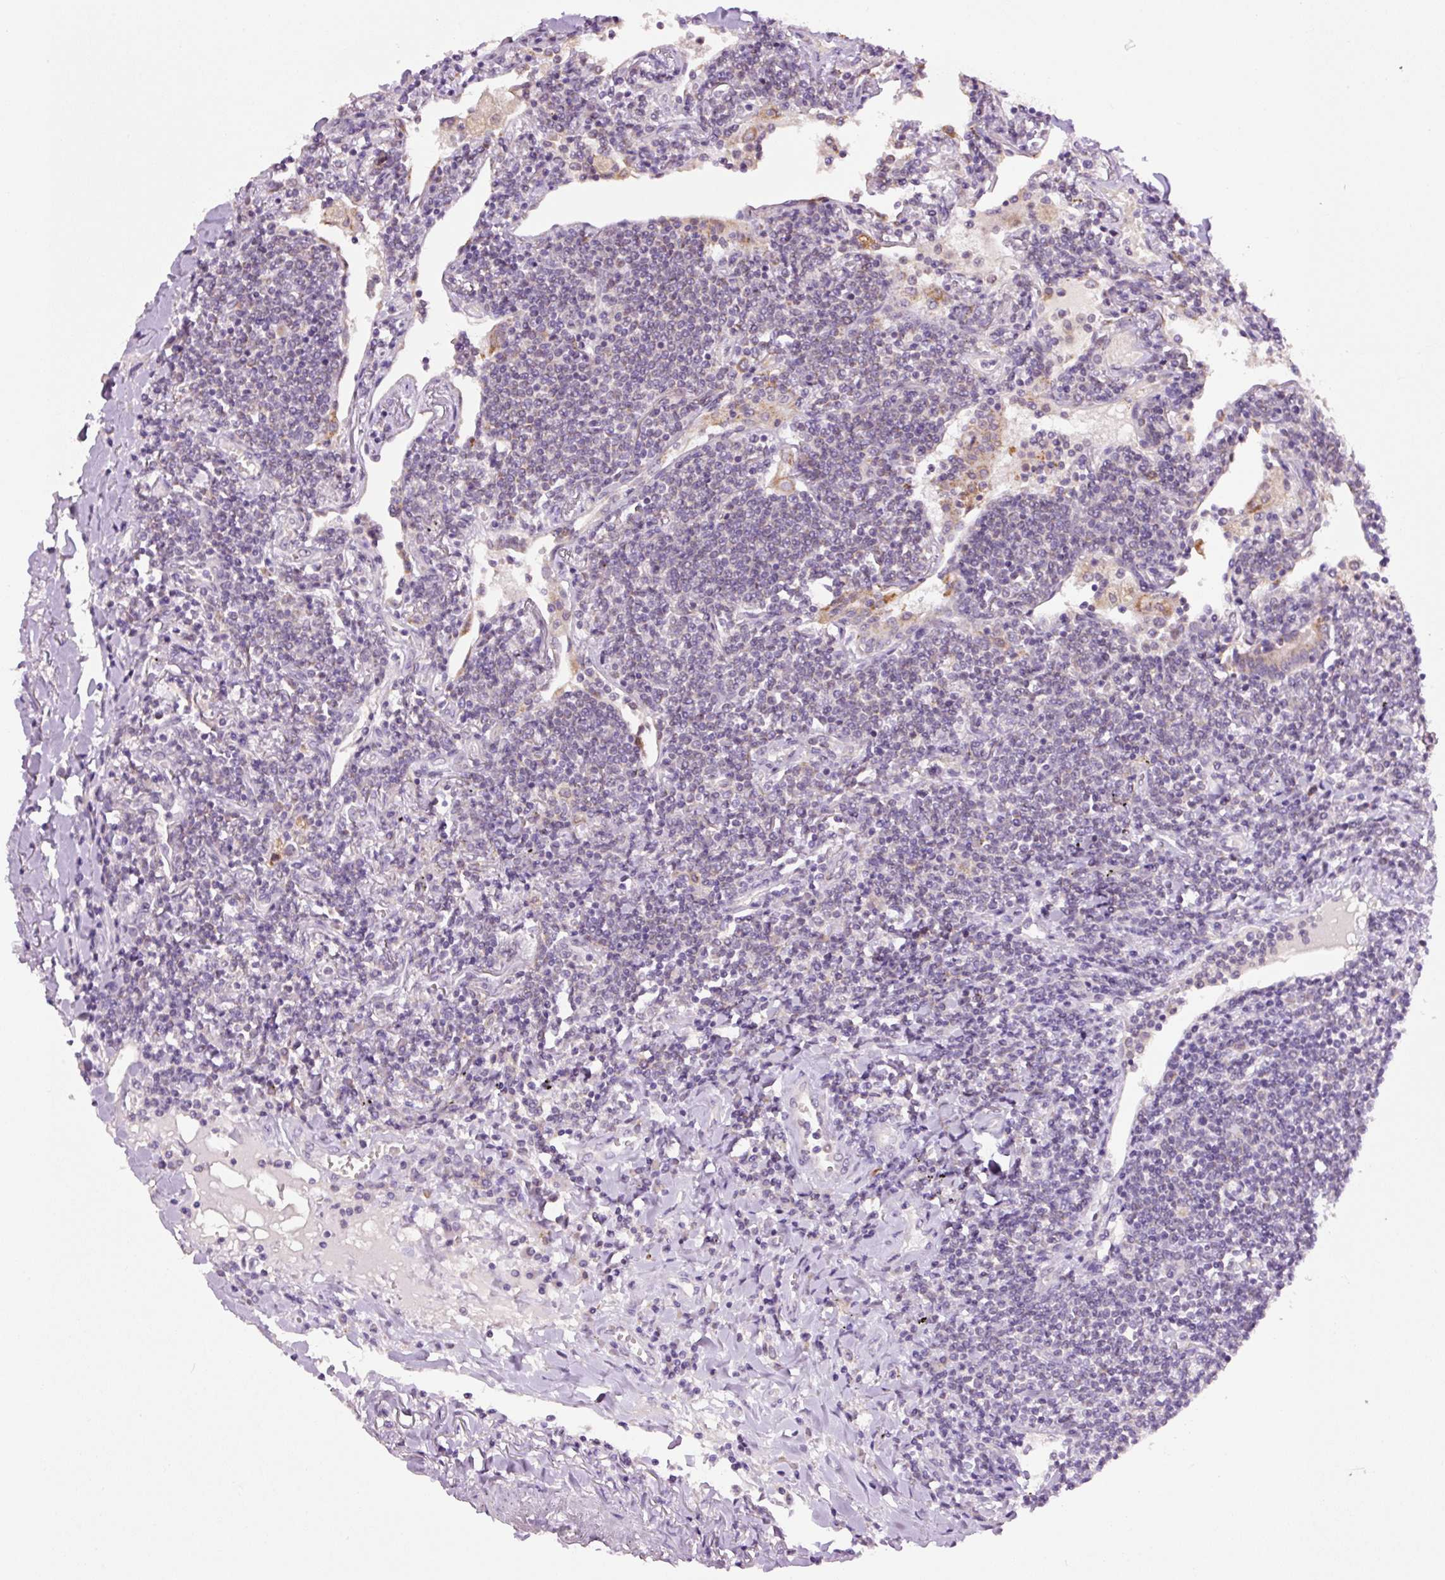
{"staining": {"intensity": "negative", "quantity": "none", "location": "none"}, "tissue": "lymphoma", "cell_type": "Tumor cells", "image_type": "cancer", "snomed": [{"axis": "morphology", "description": "Malignant lymphoma, non-Hodgkin's type, Low grade"}, {"axis": "topography", "description": "Lung"}], "caption": "Tumor cells show no significant protein positivity in lymphoma.", "gene": "PCK2", "patient": {"sex": "female", "age": 71}}